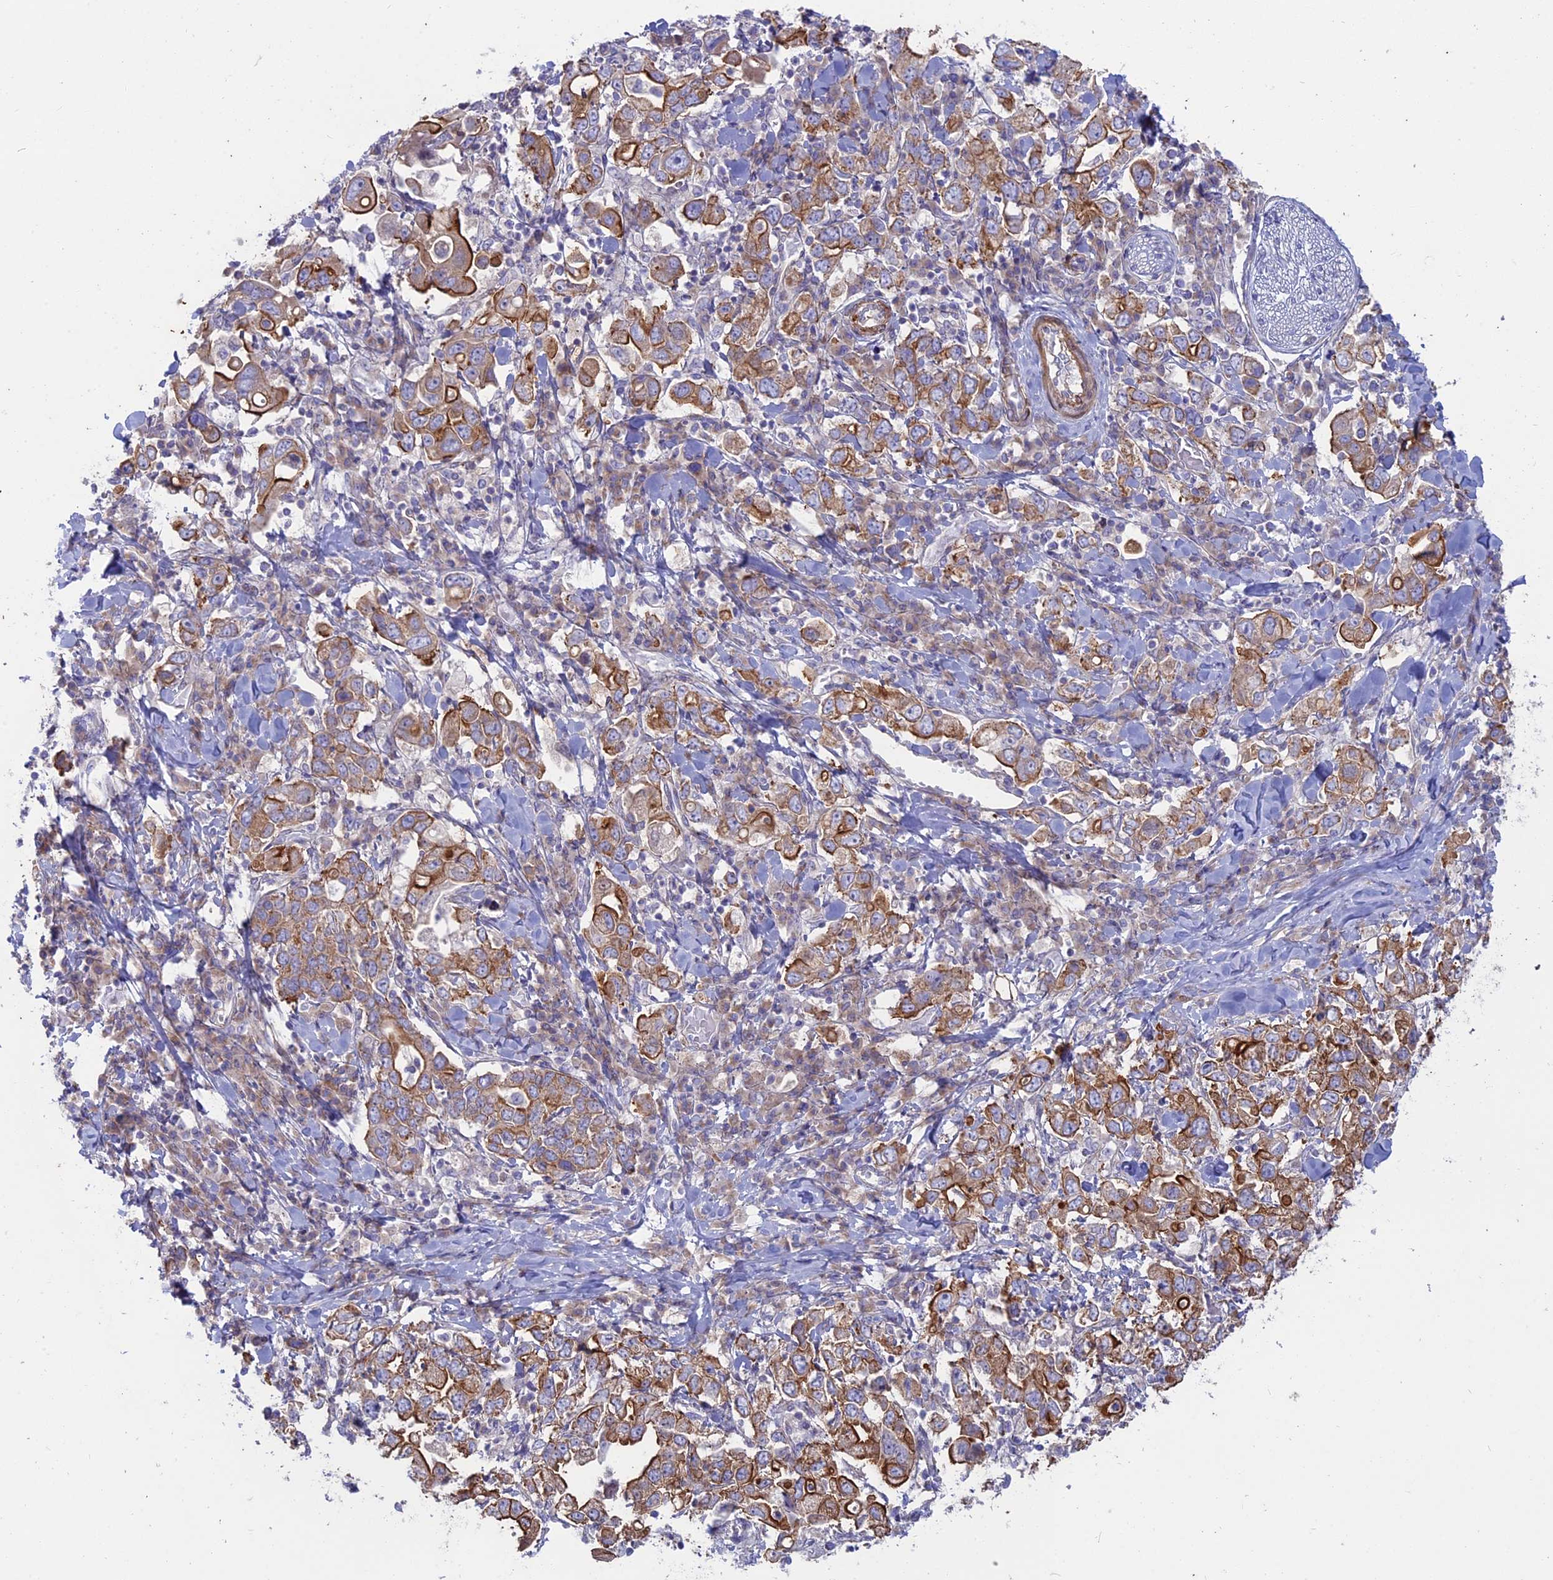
{"staining": {"intensity": "strong", "quantity": ">75%", "location": "cytoplasmic/membranous"}, "tissue": "stomach cancer", "cell_type": "Tumor cells", "image_type": "cancer", "snomed": [{"axis": "morphology", "description": "Adenocarcinoma, NOS"}, {"axis": "topography", "description": "Stomach, upper"}], "caption": "This histopathology image demonstrates adenocarcinoma (stomach) stained with immunohistochemistry to label a protein in brown. The cytoplasmic/membranous of tumor cells show strong positivity for the protein. Nuclei are counter-stained blue.", "gene": "MYO5B", "patient": {"sex": "male", "age": 62}}